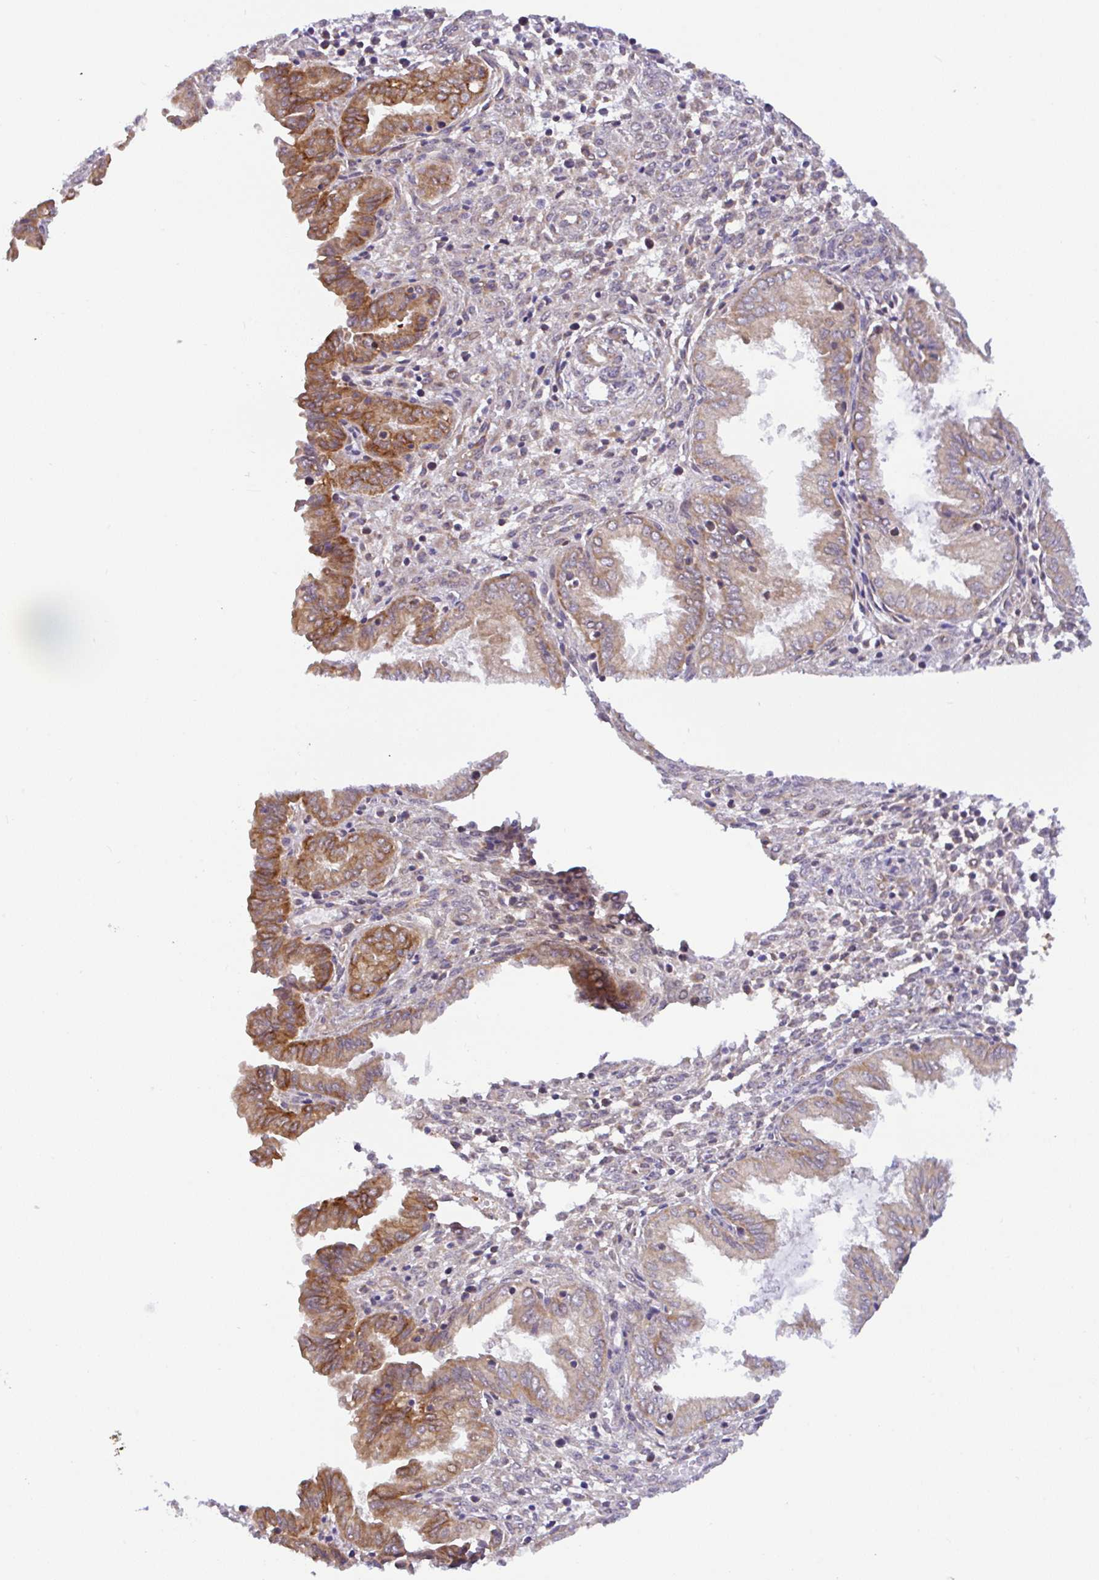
{"staining": {"intensity": "negative", "quantity": "none", "location": "none"}, "tissue": "endometrium", "cell_type": "Cells in endometrial stroma", "image_type": "normal", "snomed": [{"axis": "morphology", "description": "Normal tissue, NOS"}, {"axis": "topography", "description": "Endometrium"}], "caption": "Photomicrograph shows no significant protein staining in cells in endometrial stroma of normal endometrium. The staining is performed using DAB brown chromogen with nuclei counter-stained in using hematoxylin.", "gene": "DLEU7", "patient": {"sex": "female", "age": 33}}